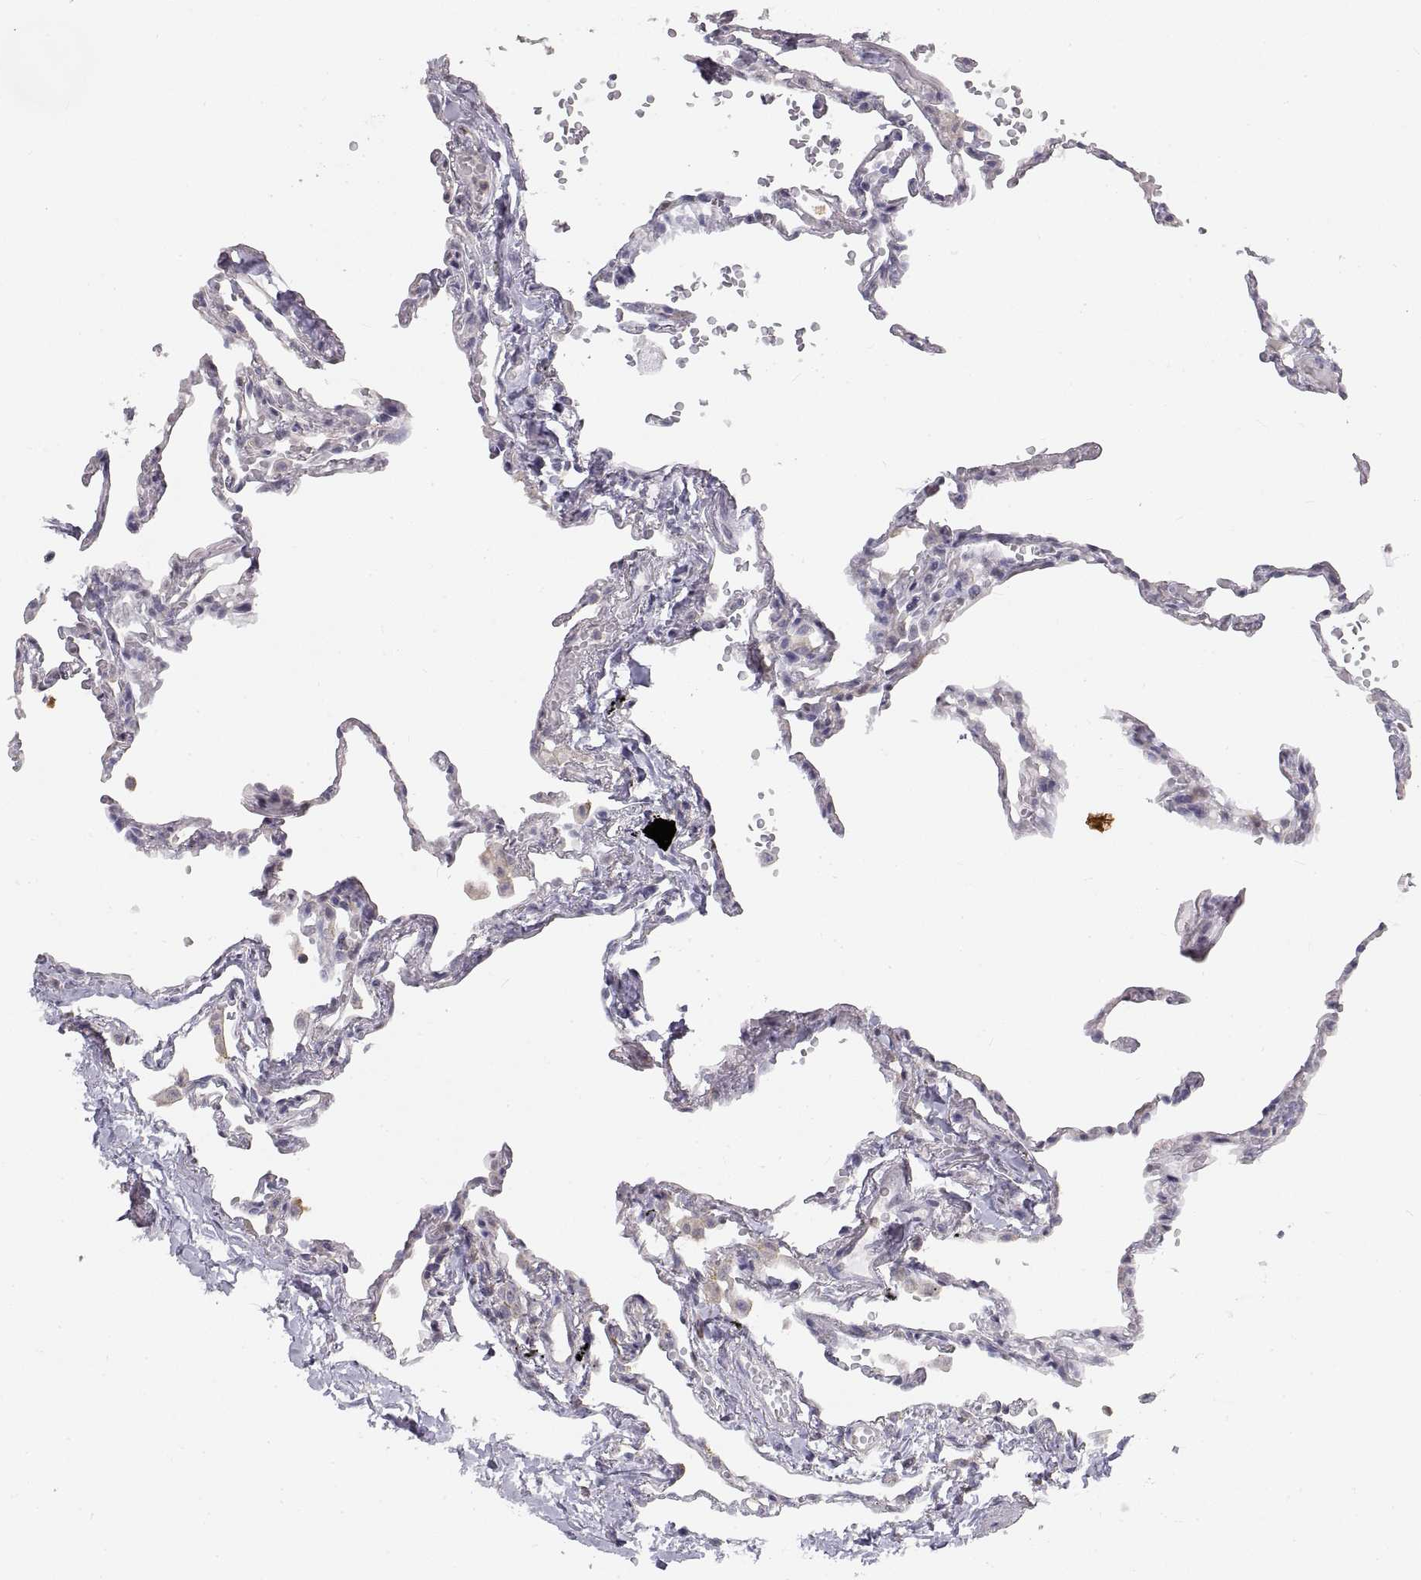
{"staining": {"intensity": "moderate", "quantity": "<25%", "location": "cytoplasmic/membranous"}, "tissue": "lung", "cell_type": "Alveolar cells", "image_type": "normal", "snomed": [{"axis": "morphology", "description": "Normal tissue, NOS"}, {"axis": "topography", "description": "Lung"}], "caption": "Alveolar cells demonstrate low levels of moderate cytoplasmic/membranous expression in about <25% of cells in unremarkable human lung.", "gene": "HSP90AB1", "patient": {"sex": "male", "age": 78}}